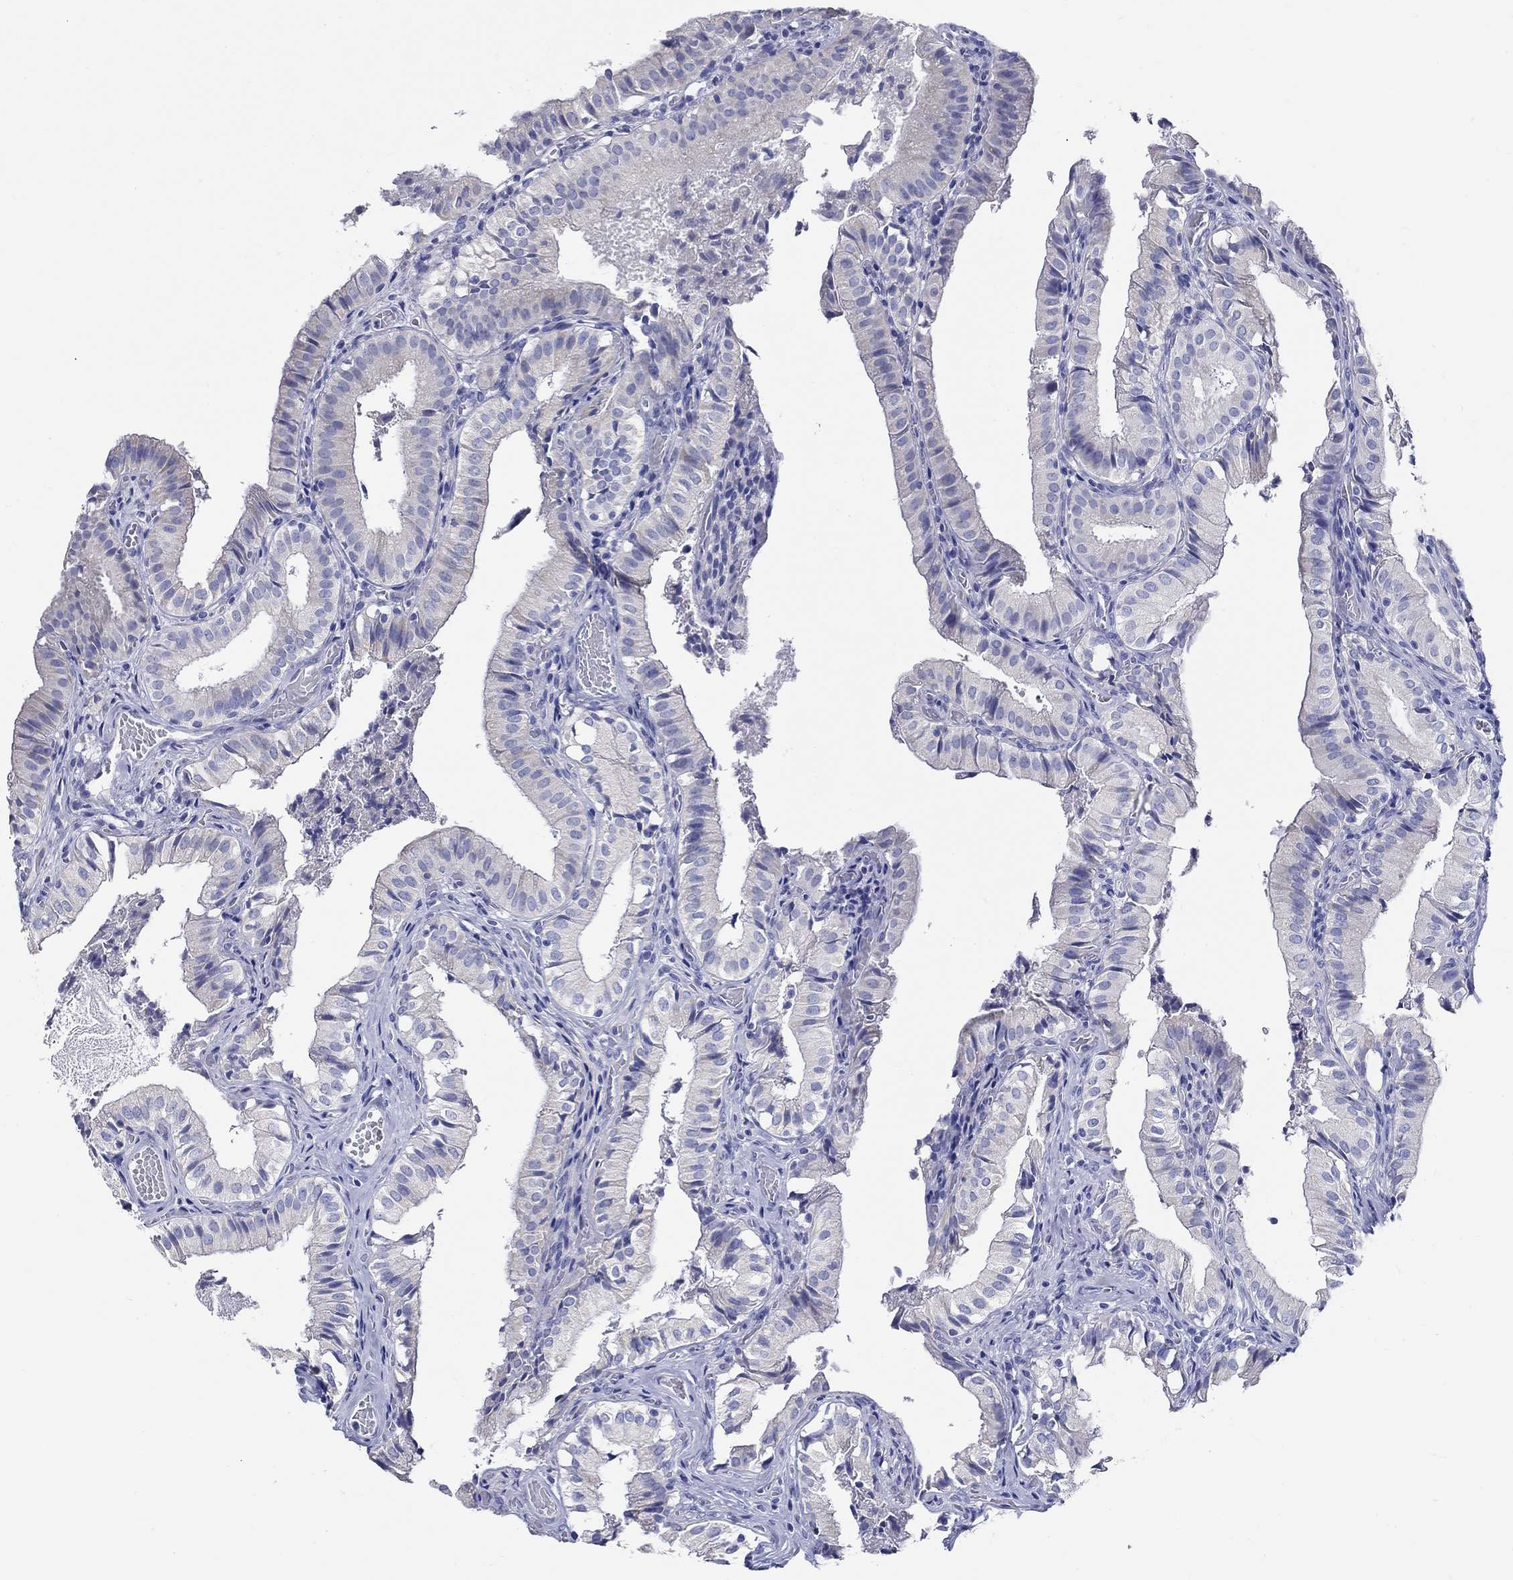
{"staining": {"intensity": "negative", "quantity": "none", "location": "none"}, "tissue": "gallbladder", "cell_type": "Glandular cells", "image_type": "normal", "snomed": [{"axis": "morphology", "description": "Normal tissue, NOS"}, {"axis": "topography", "description": "Gallbladder"}], "caption": "An immunohistochemistry (IHC) histopathology image of normal gallbladder is shown. There is no staining in glandular cells of gallbladder.", "gene": "CRYGS", "patient": {"sex": "female", "age": 47}}